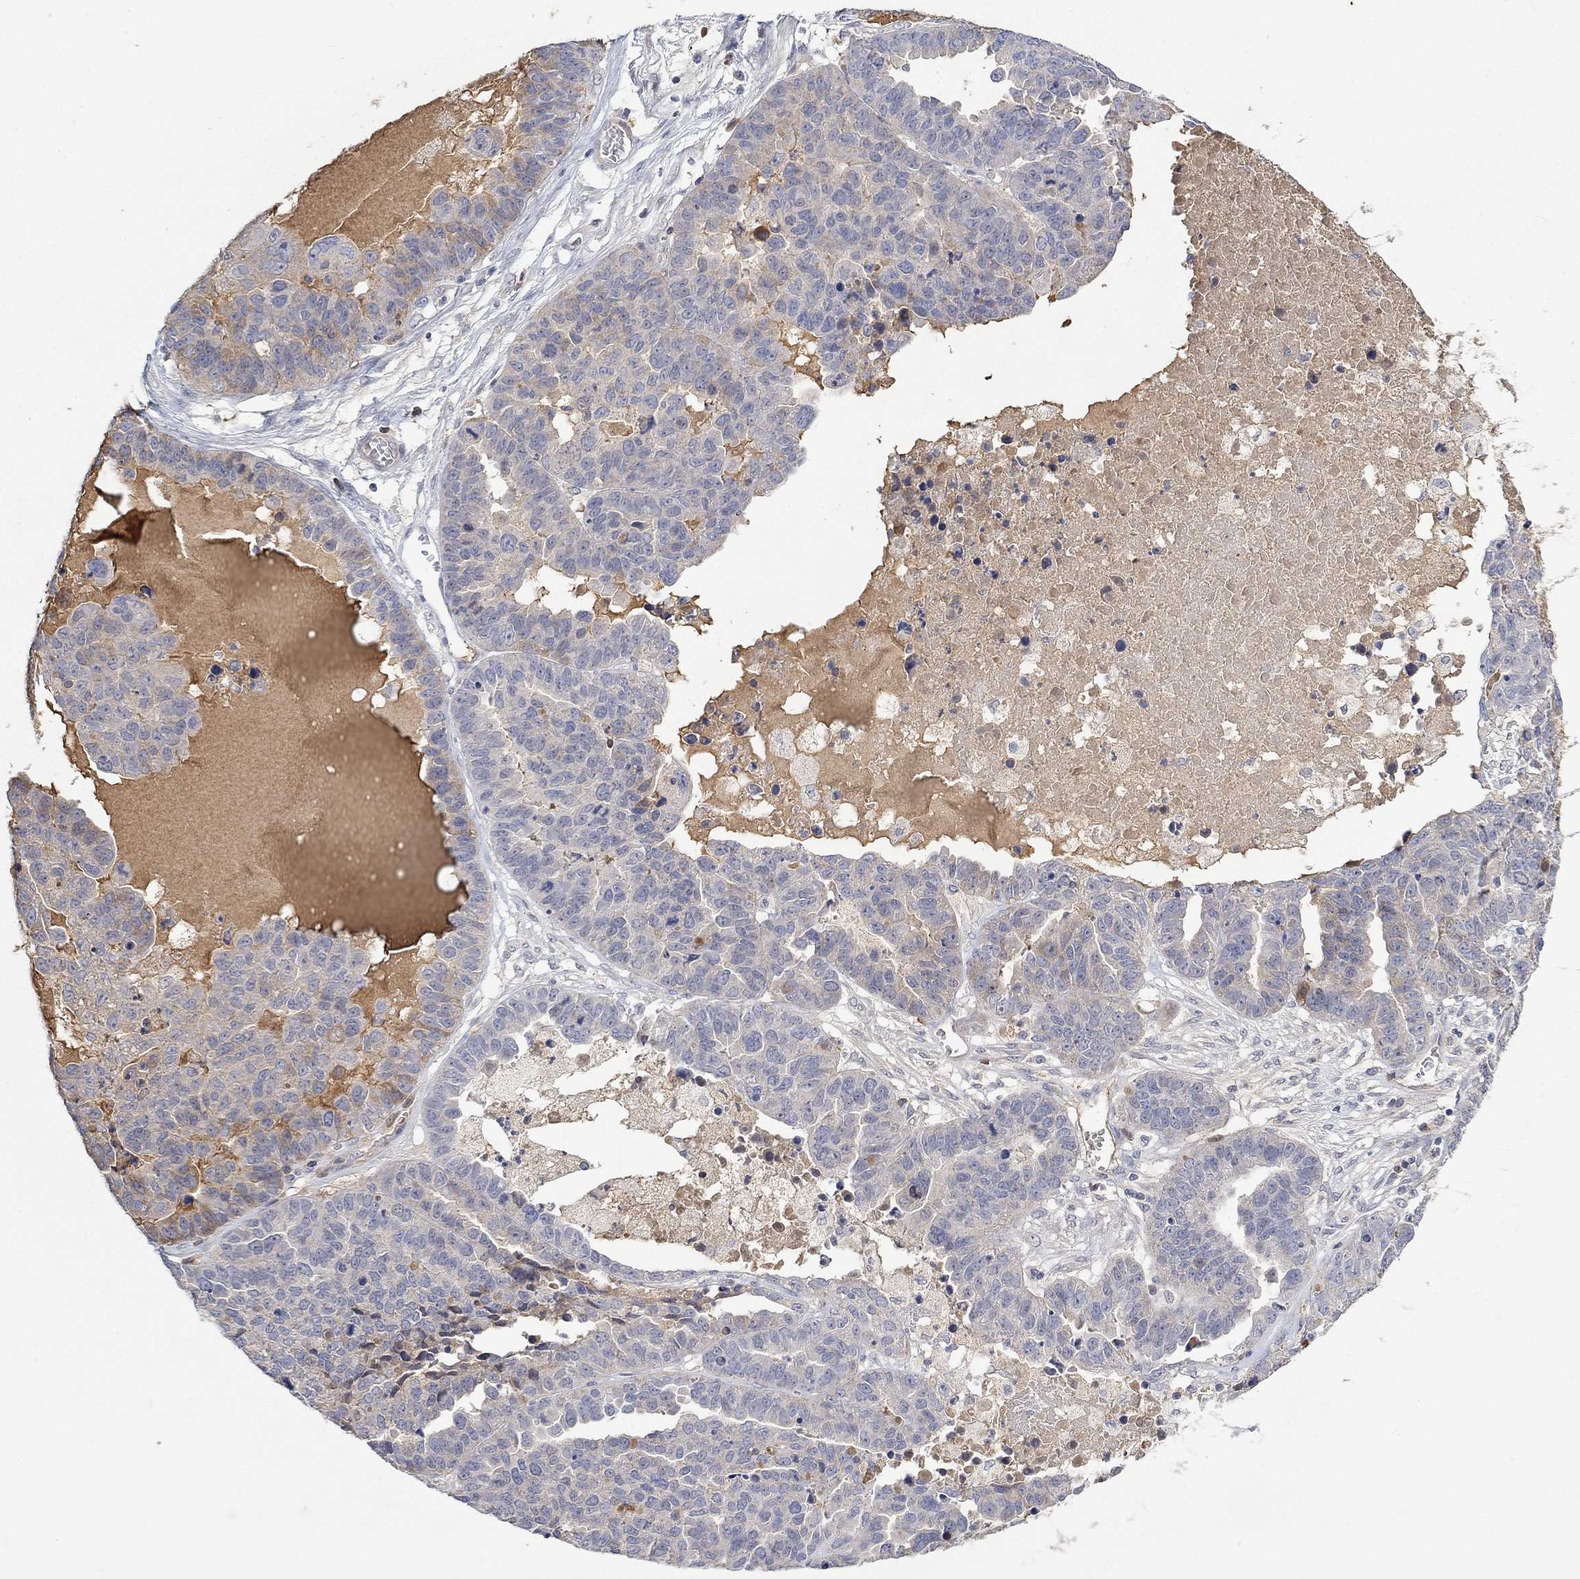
{"staining": {"intensity": "negative", "quantity": "none", "location": "none"}, "tissue": "ovarian cancer", "cell_type": "Tumor cells", "image_type": "cancer", "snomed": [{"axis": "morphology", "description": "Cystadenocarcinoma, serous, NOS"}, {"axis": "topography", "description": "Ovary"}], "caption": "The micrograph exhibits no significant staining in tumor cells of ovarian cancer (serous cystadenocarcinoma).", "gene": "MSTN", "patient": {"sex": "female", "age": 87}}